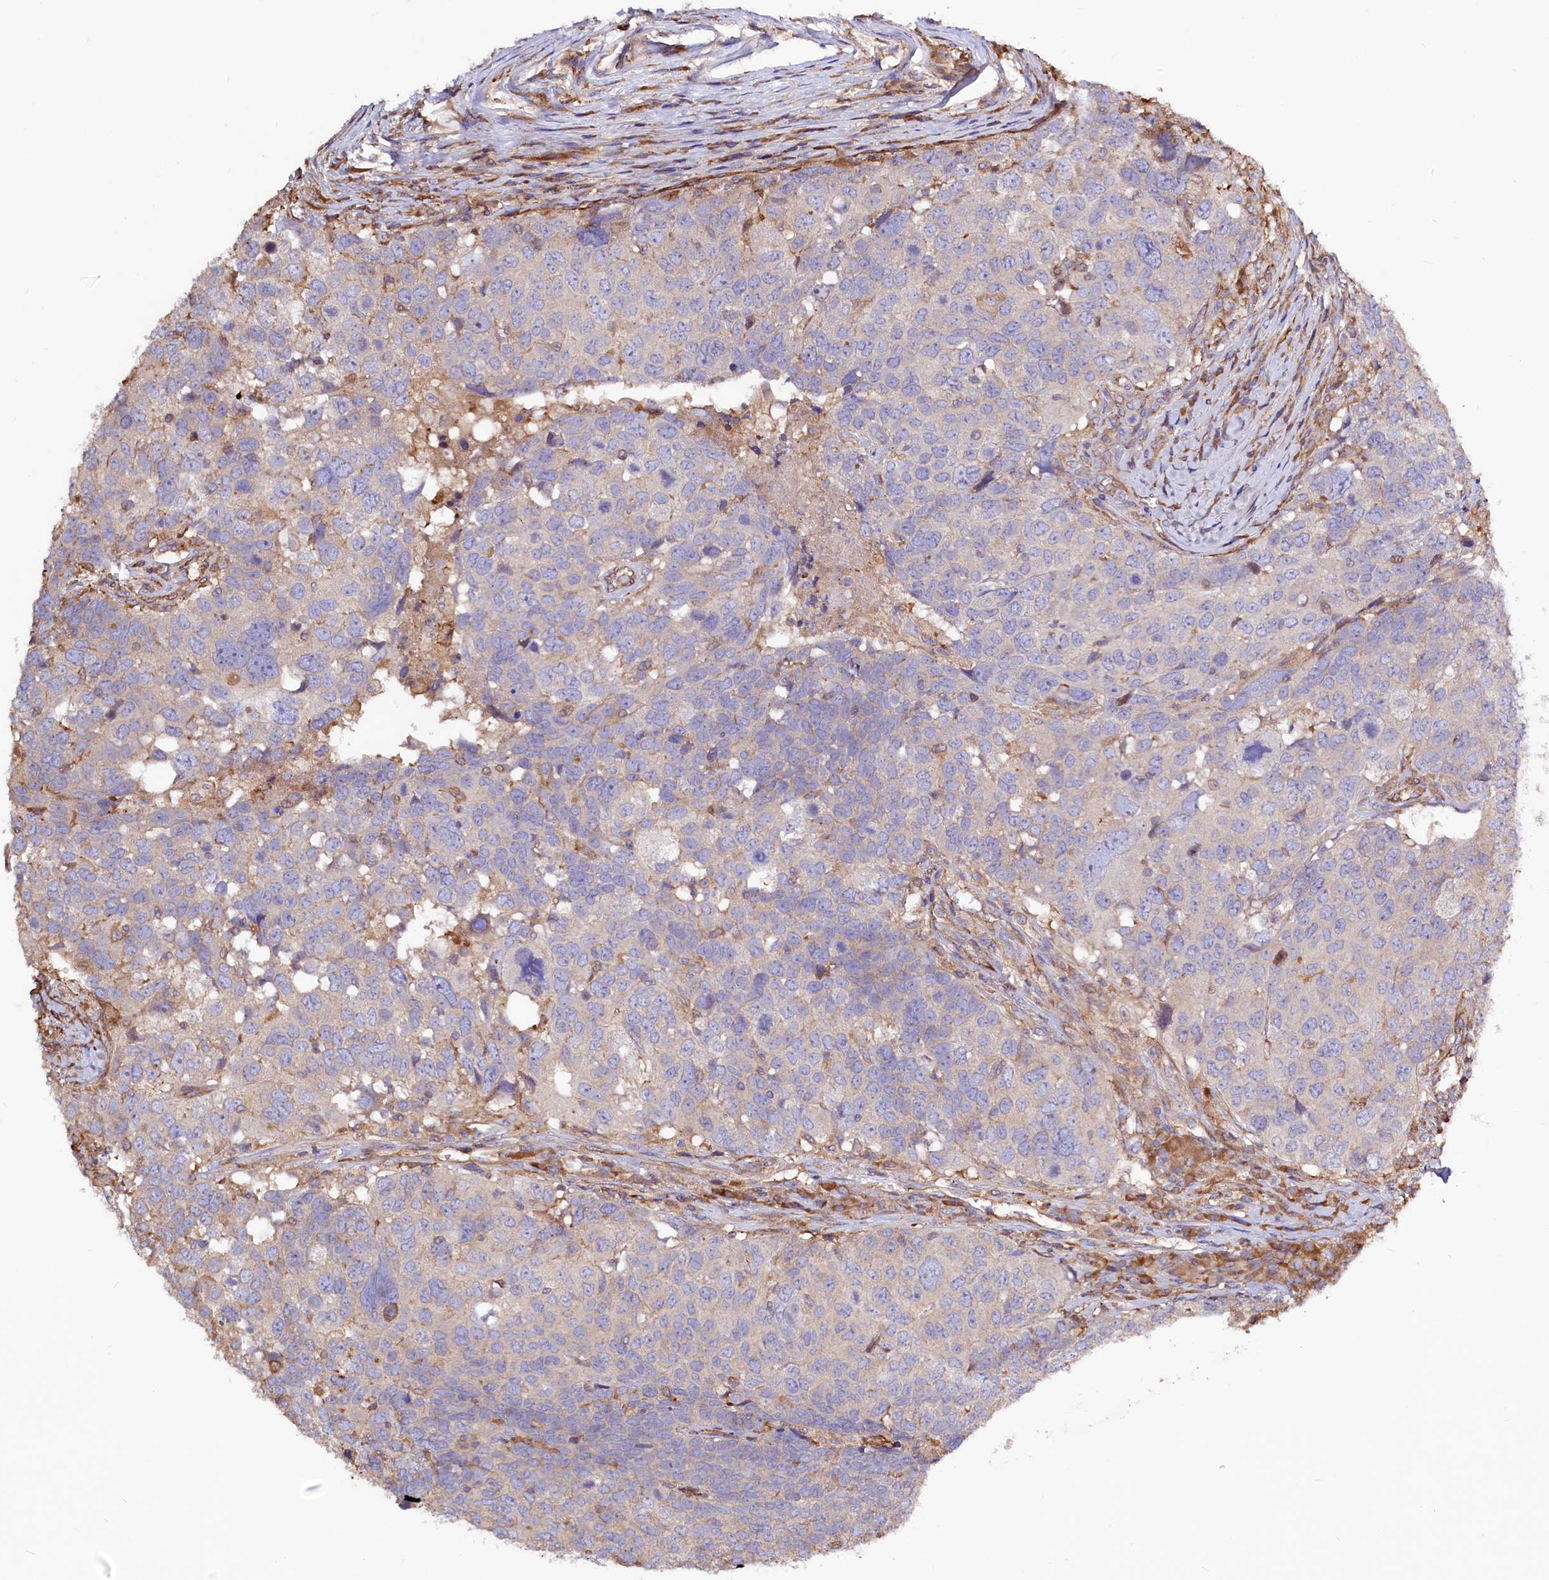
{"staining": {"intensity": "negative", "quantity": "none", "location": "none"}, "tissue": "head and neck cancer", "cell_type": "Tumor cells", "image_type": "cancer", "snomed": [{"axis": "morphology", "description": "Squamous cell carcinoma, NOS"}, {"axis": "topography", "description": "Head-Neck"}], "caption": "Immunohistochemistry image of neoplastic tissue: human head and neck cancer (squamous cell carcinoma) stained with DAB reveals no significant protein staining in tumor cells.", "gene": "KLHDC4", "patient": {"sex": "male", "age": 66}}